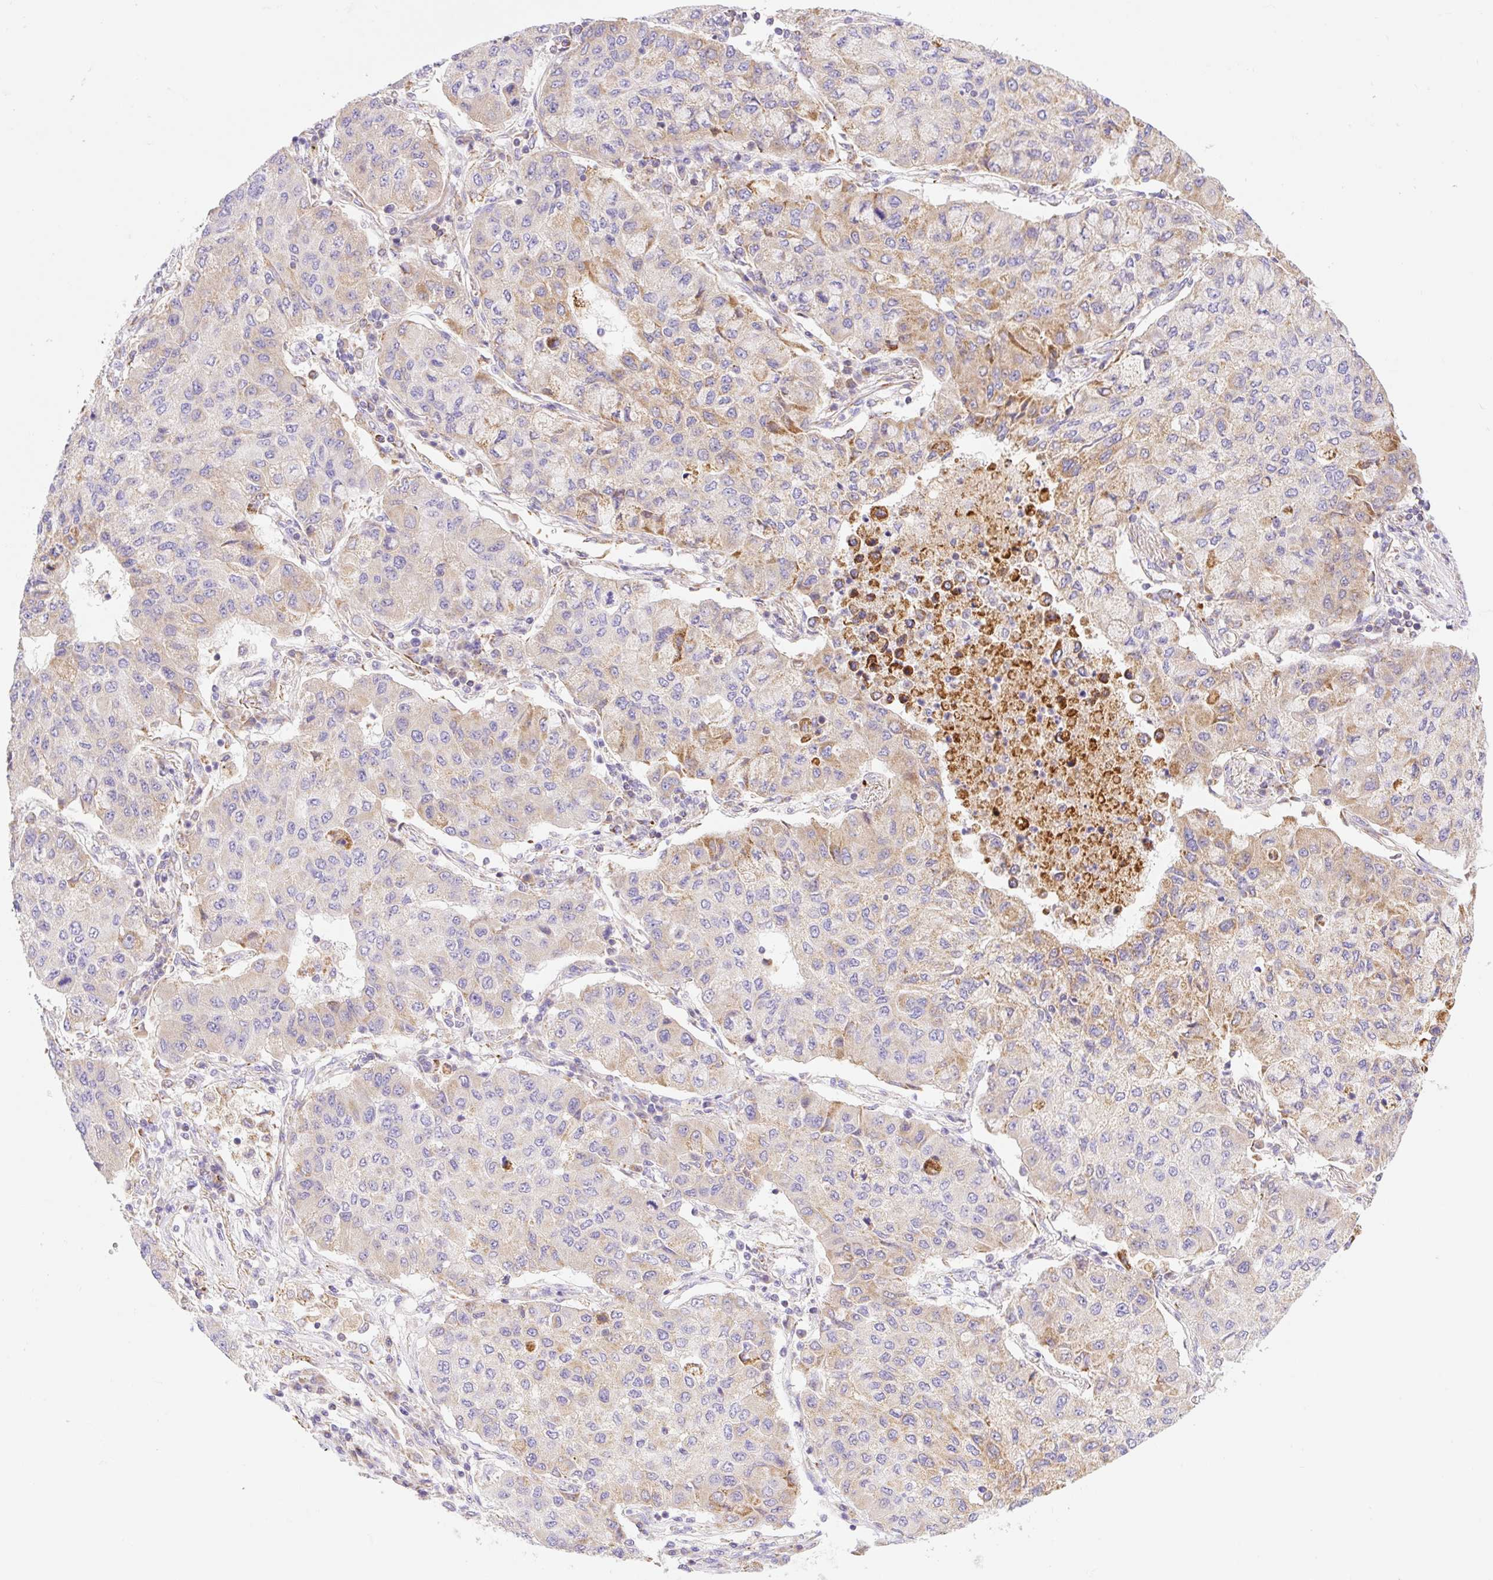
{"staining": {"intensity": "moderate", "quantity": "25%-75%", "location": "cytoplasmic/membranous"}, "tissue": "lung cancer", "cell_type": "Tumor cells", "image_type": "cancer", "snomed": [{"axis": "morphology", "description": "Squamous cell carcinoma, NOS"}, {"axis": "topography", "description": "Lung"}], "caption": "Protein staining displays moderate cytoplasmic/membranous staining in approximately 25%-75% of tumor cells in lung cancer. The protein is stained brown, and the nuclei are stained in blue (DAB IHC with brightfield microscopy, high magnification).", "gene": "ETNK2", "patient": {"sex": "male", "age": 74}}